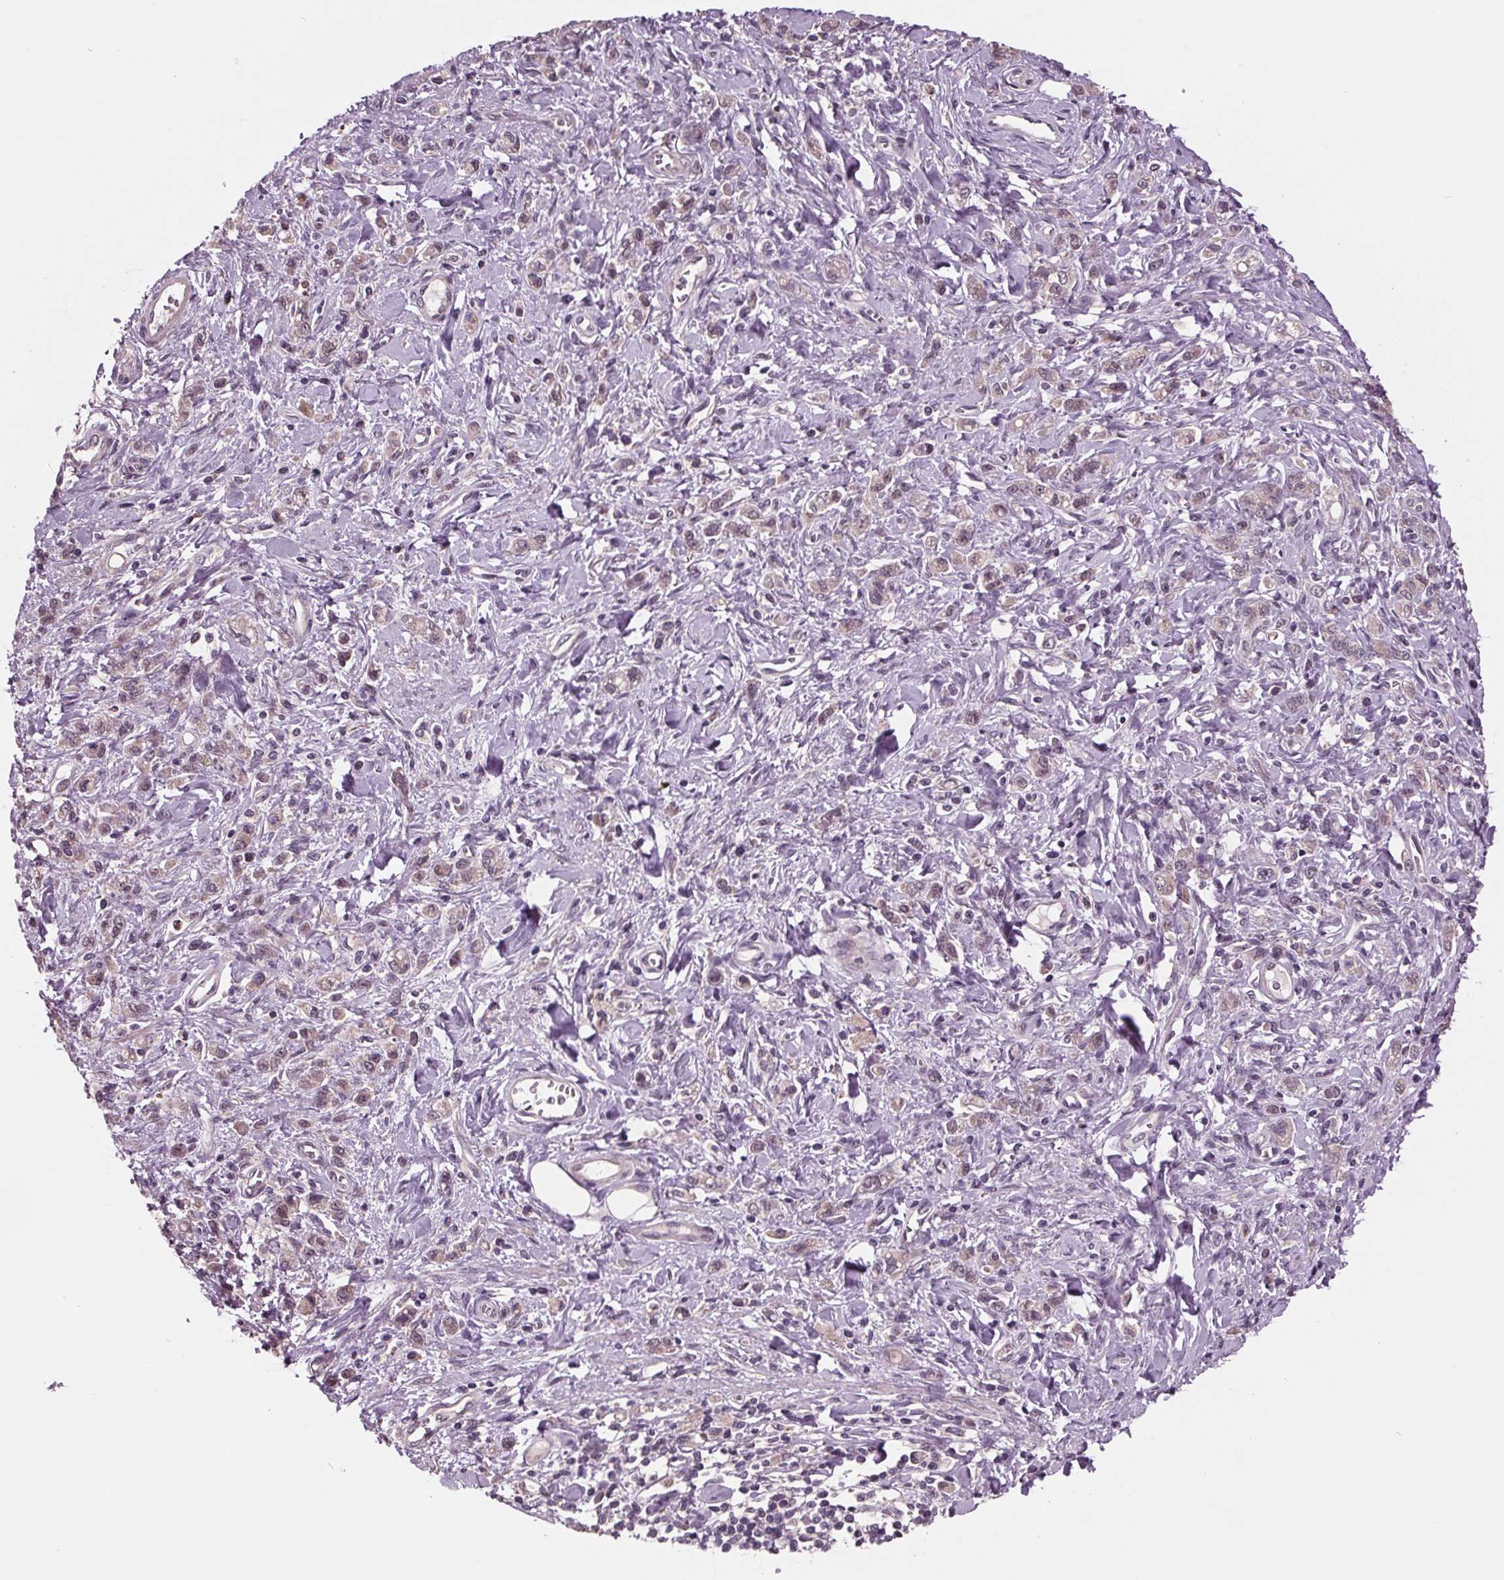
{"staining": {"intensity": "weak", "quantity": "<25%", "location": "cytoplasmic/membranous"}, "tissue": "stomach cancer", "cell_type": "Tumor cells", "image_type": "cancer", "snomed": [{"axis": "morphology", "description": "Adenocarcinoma, NOS"}, {"axis": "topography", "description": "Stomach"}], "caption": "Stomach cancer (adenocarcinoma) was stained to show a protein in brown. There is no significant staining in tumor cells.", "gene": "MAPK8", "patient": {"sex": "male", "age": 77}}